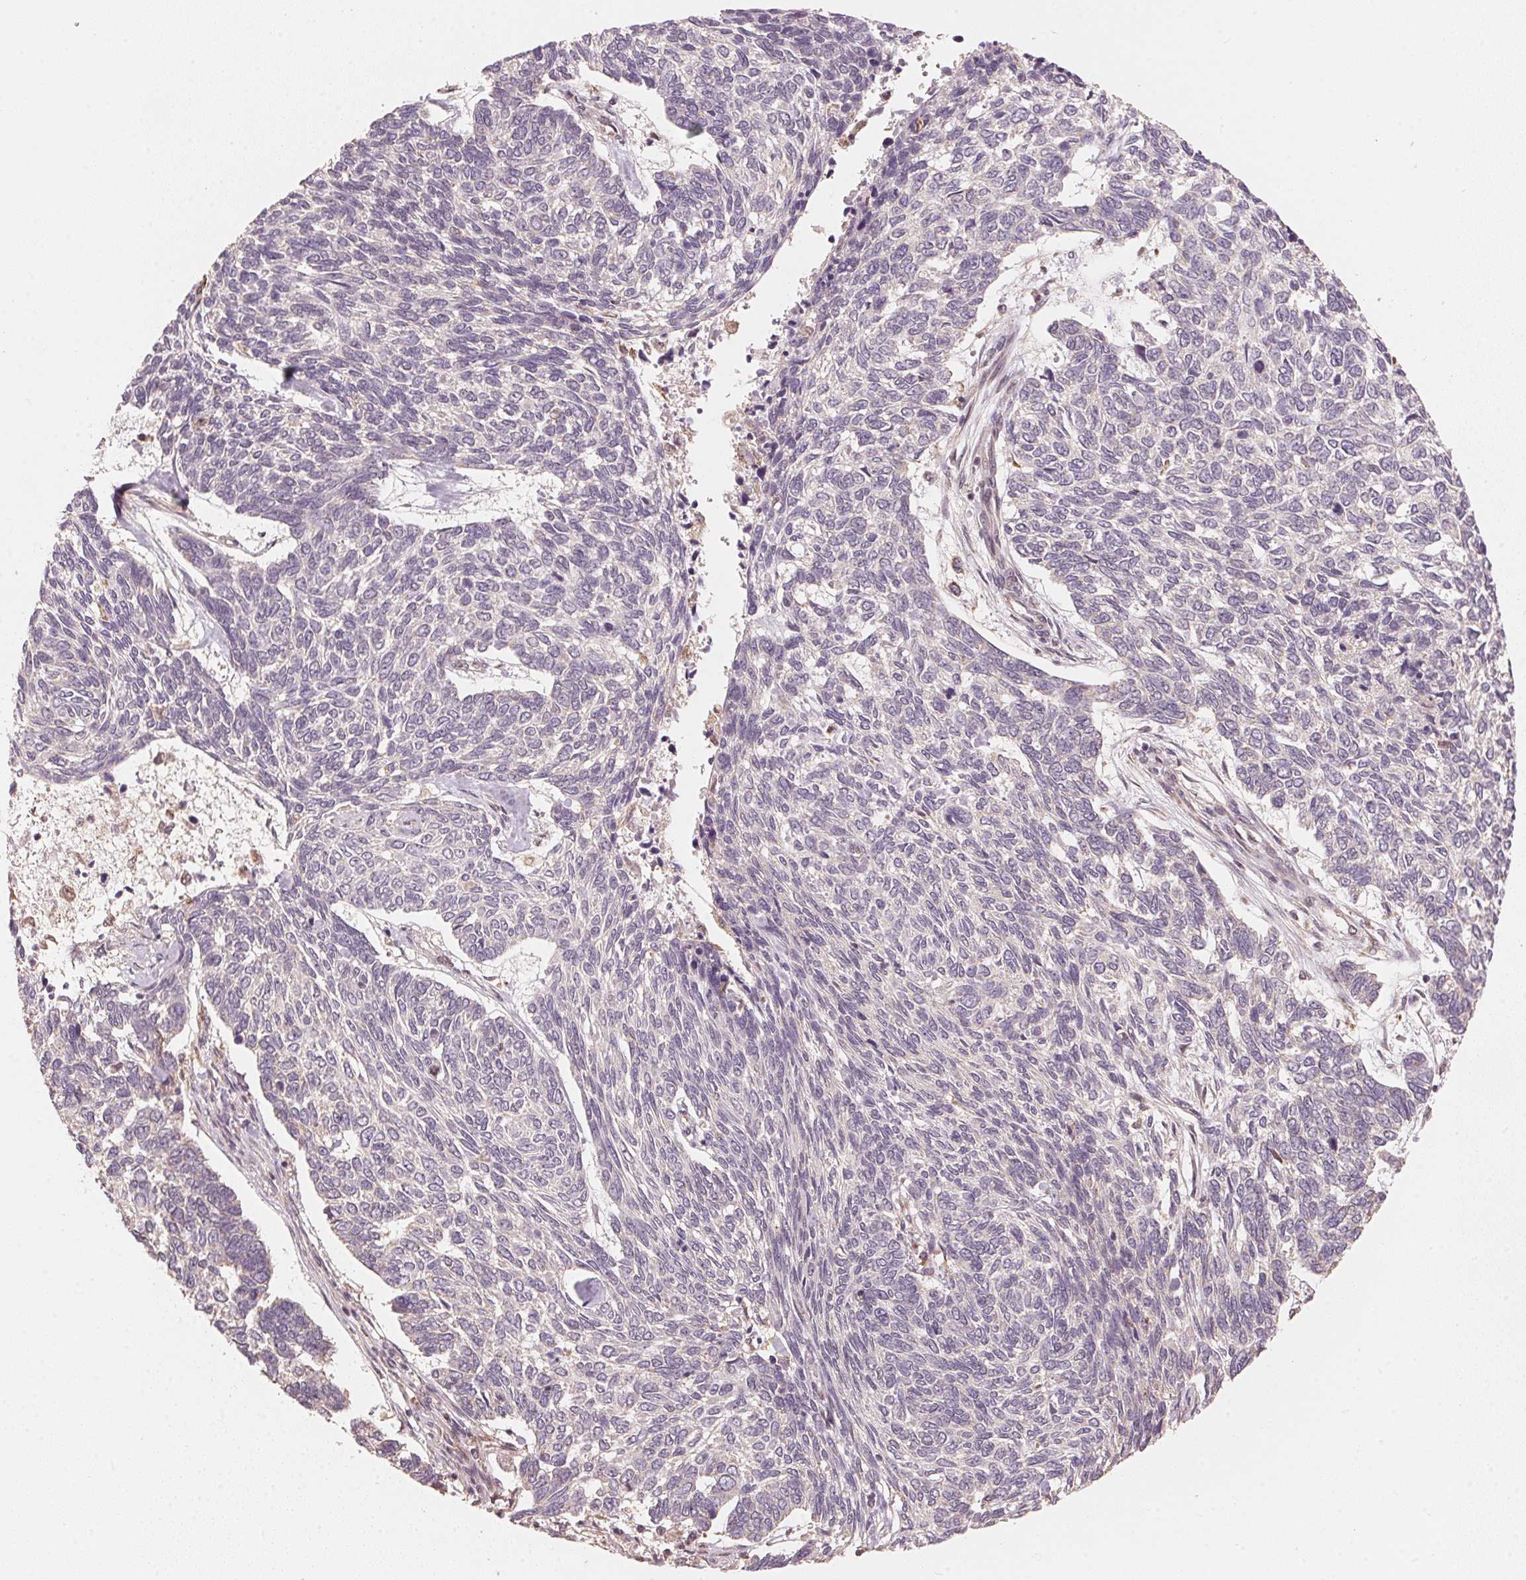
{"staining": {"intensity": "negative", "quantity": "none", "location": "none"}, "tissue": "skin cancer", "cell_type": "Tumor cells", "image_type": "cancer", "snomed": [{"axis": "morphology", "description": "Basal cell carcinoma"}, {"axis": "topography", "description": "Skin"}], "caption": "DAB immunohistochemical staining of human skin basal cell carcinoma exhibits no significant staining in tumor cells.", "gene": "C2orf73", "patient": {"sex": "female", "age": 65}}